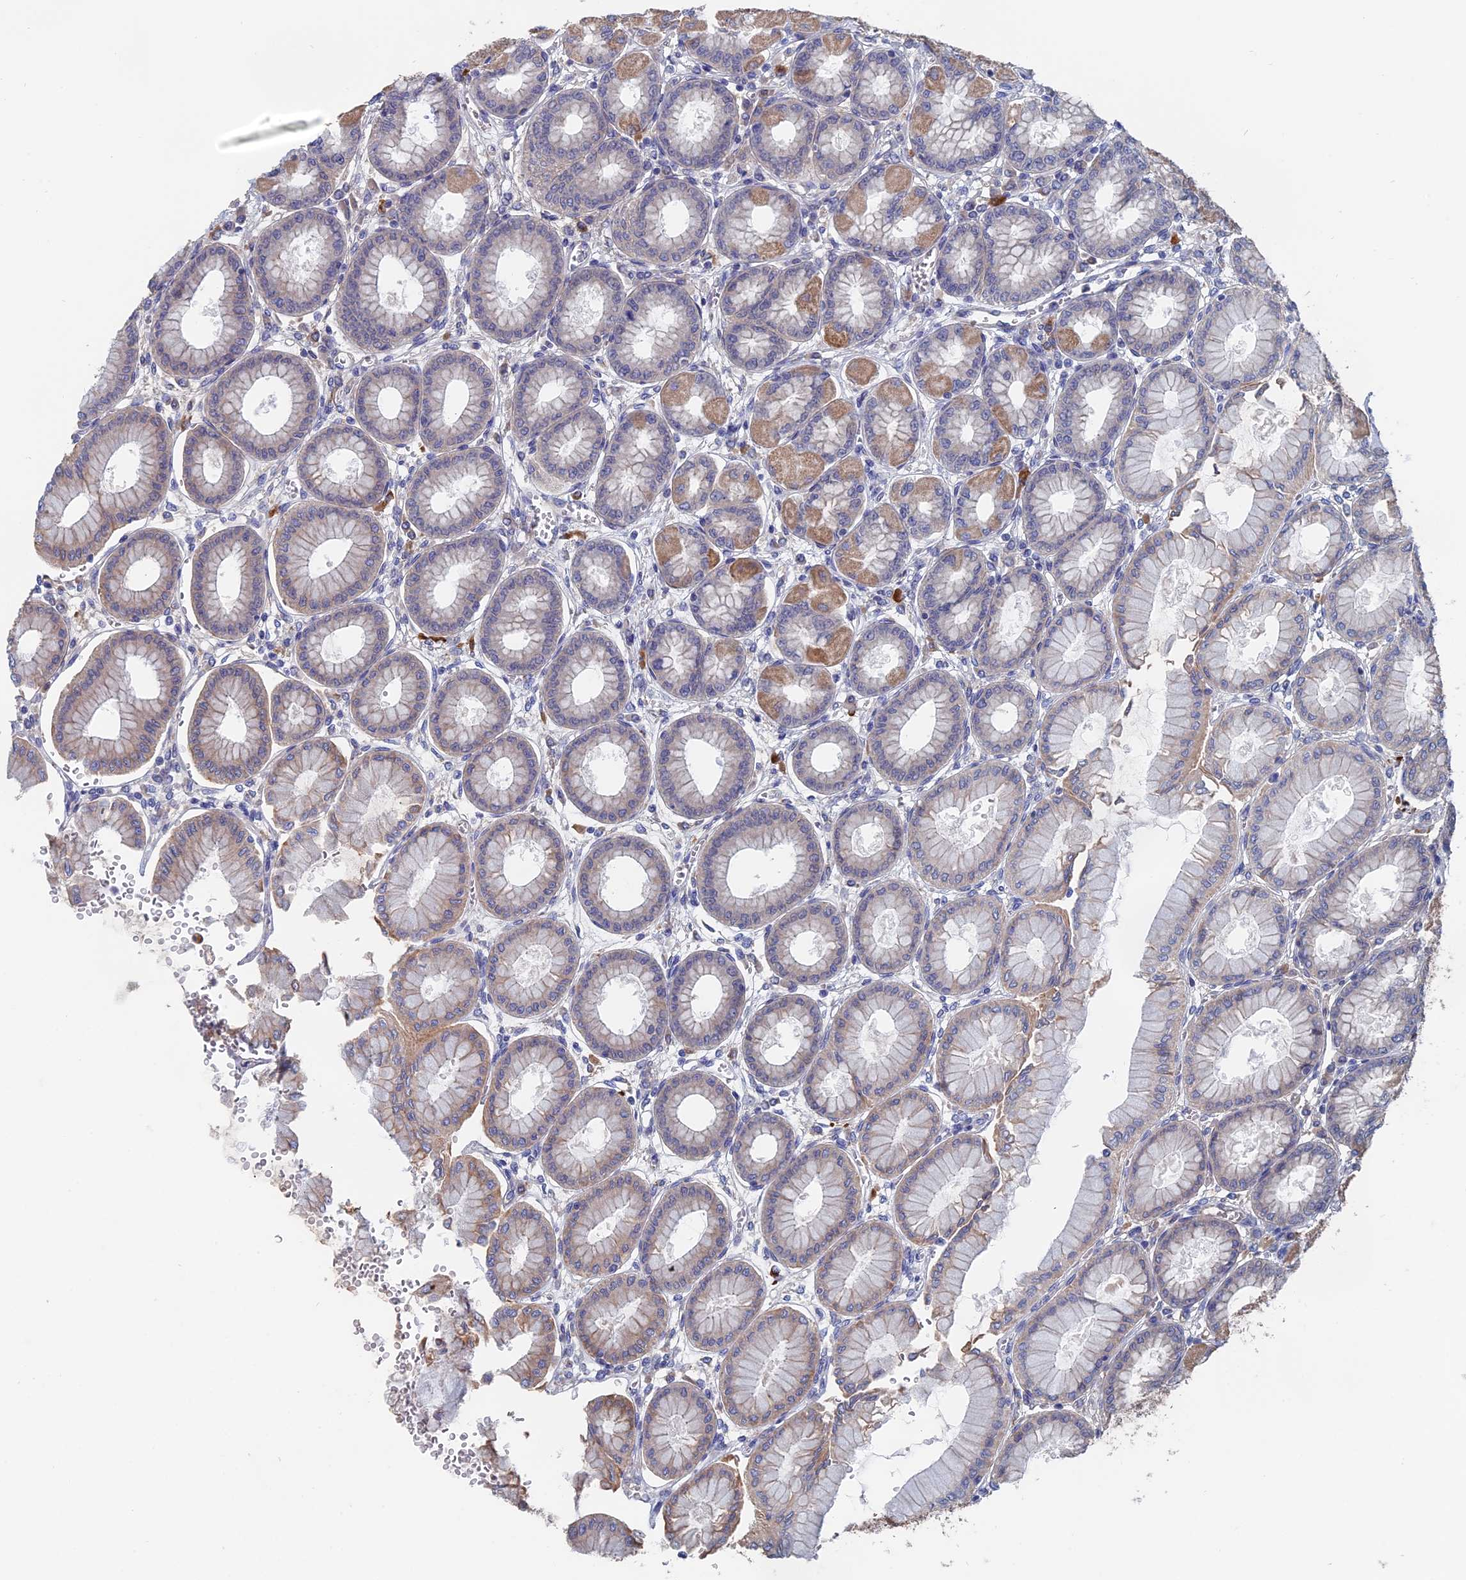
{"staining": {"intensity": "moderate", "quantity": "25%-75%", "location": "cytoplasmic/membranous"}, "tissue": "stomach", "cell_type": "Glandular cells", "image_type": "normal", "snomed": [{"axis": "morphology", "description": "Normal tissue, NOS"}, {"axis": "topography", "description": "Stomach, upper"}], "caption": "A histopathology image of stomach stained for a protein reveals moderate cytoplasmic/membranous brown staining in glandular cells. (DAB = brown stain, brightfield microscopy at high magnification).", "gene": "SLC33A1", "patient": {"sex": "female", "age": 56}}